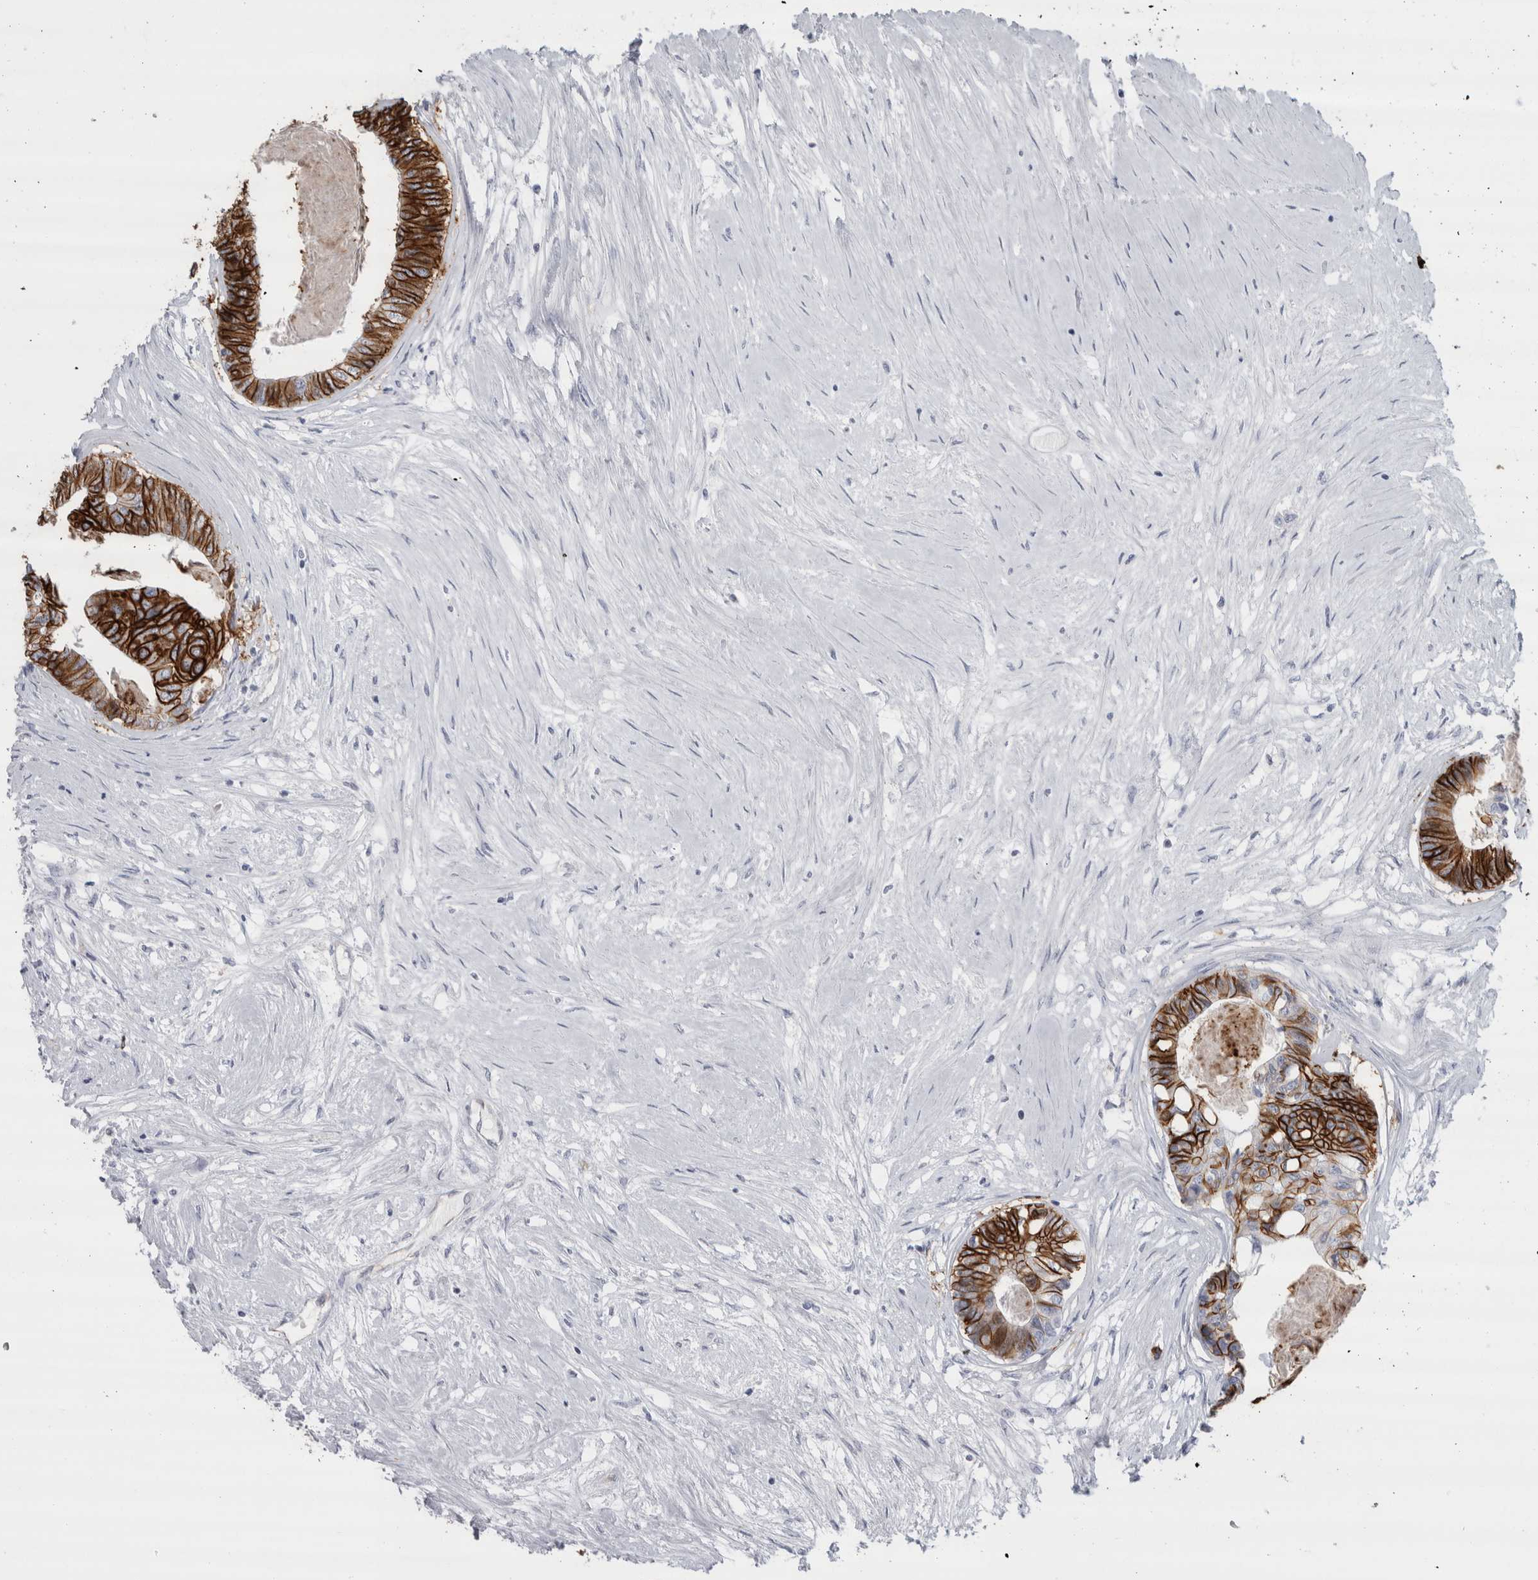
{"staining": {"intensity": "strong", "quantity": ">75%", "location": "cytoplasmic/membranous"}, "tissue": "colorectal cancer", "cell_type": "Tumor cells", "image_type": "cancer", "snomed": [{"axis": "morphology", "description": "Adenocarcinoma, NOS"}, {"axis": "topography", "description": "Rectum"}], "caption": "IHC image of human colorectal cancer stained for a protein (brown), which reveals high levels of strong cytoplasmic/membranous staining in approximately >75% of tumor cells.", "gene": "CDH17", "patient": {"sex": "male", "age": 63}}